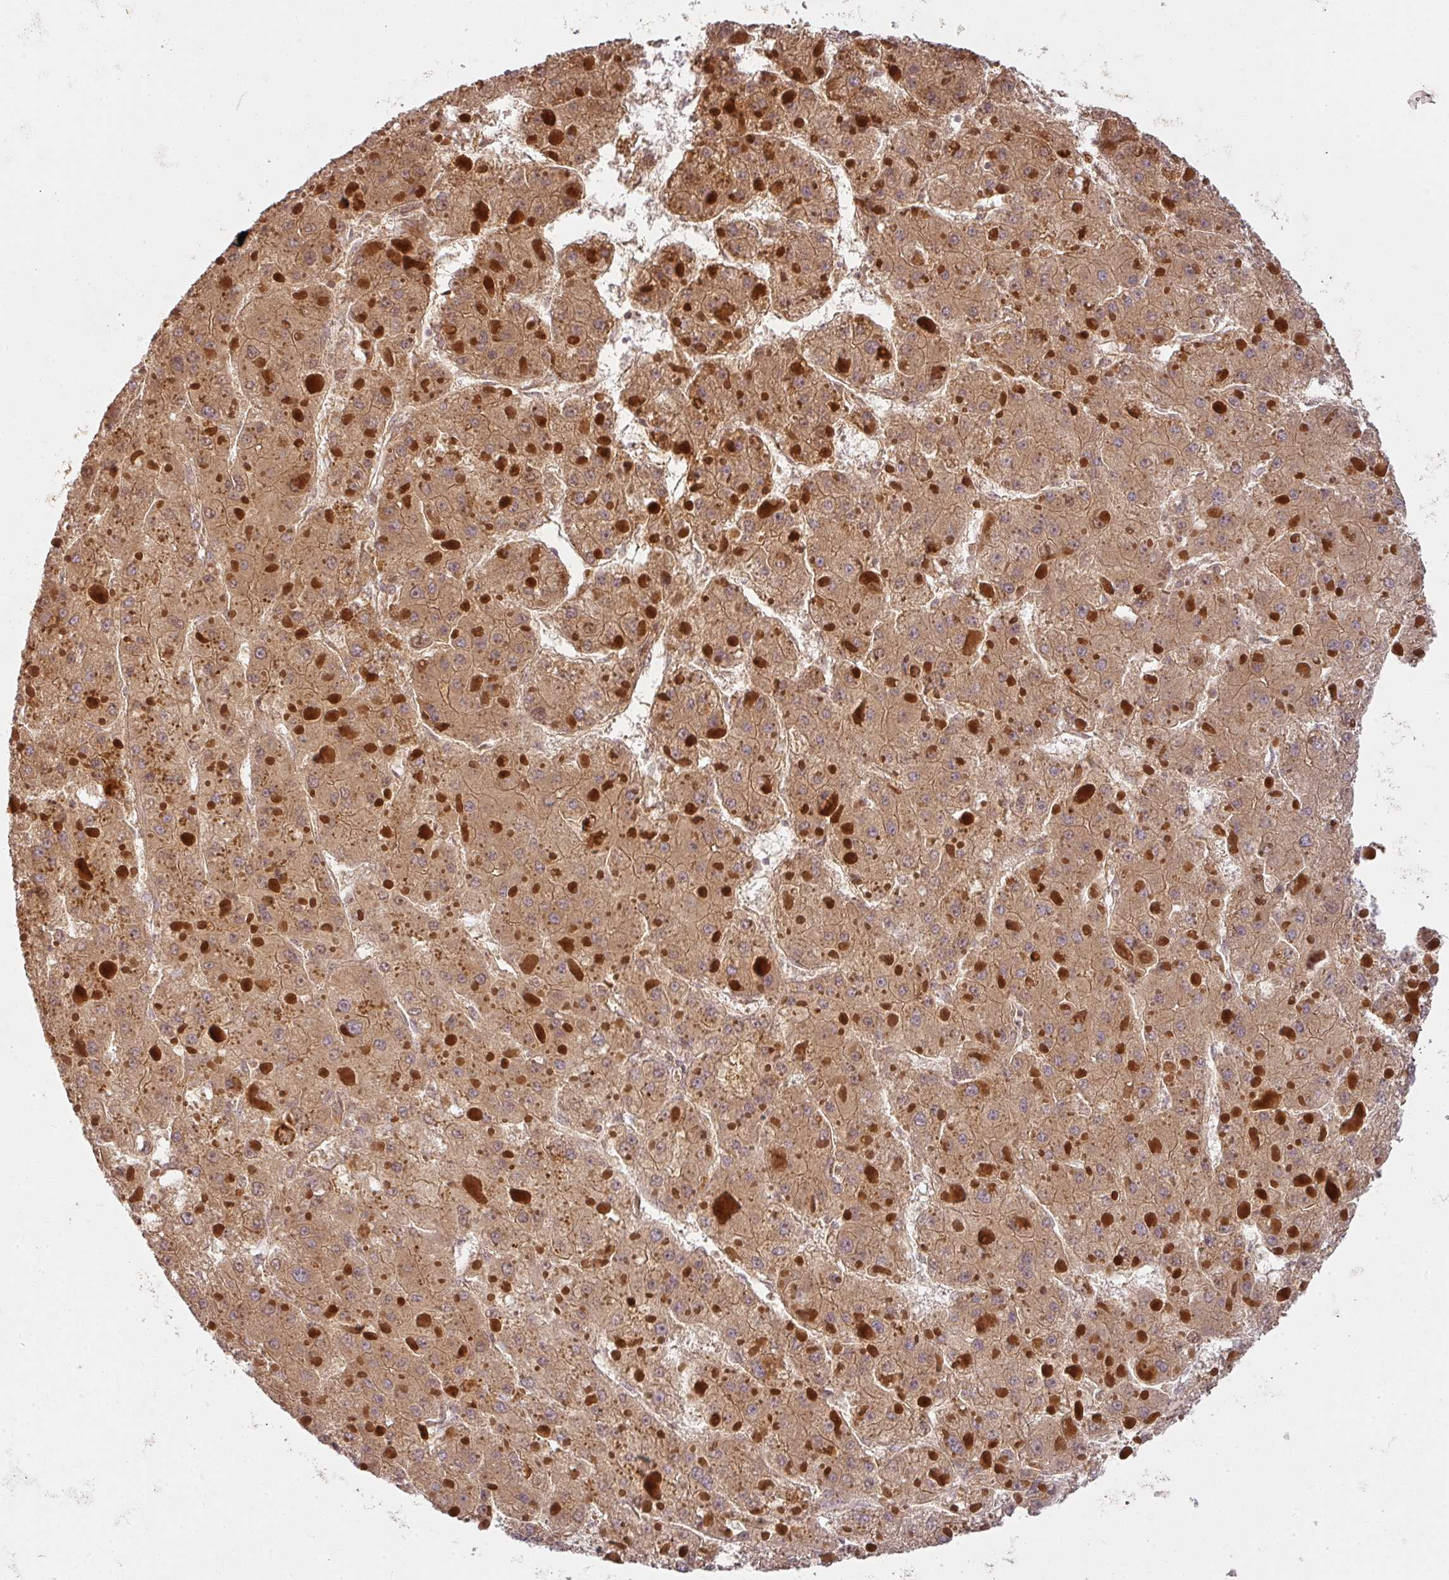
{"staining": {"intensity": "moderate", "quantity": ">75%", "location": "cytoplasmic/membranous"}, "tissue": "liver cancer", "cell_type": "Tumor cells", "image_type": "cancer", "snomed": [{"axis": "morphology", "description": "Carcinoma, Hepatocellular, NOS"}, {"axis": "topography", "description": "Liver"}], "caption": "Hepatocellular carcinoma (liver) stained with a protein marker shows moderate staining in tumor cells.", "gene": "CNOT1", "patient": {"sex": "female", "age": 73}}